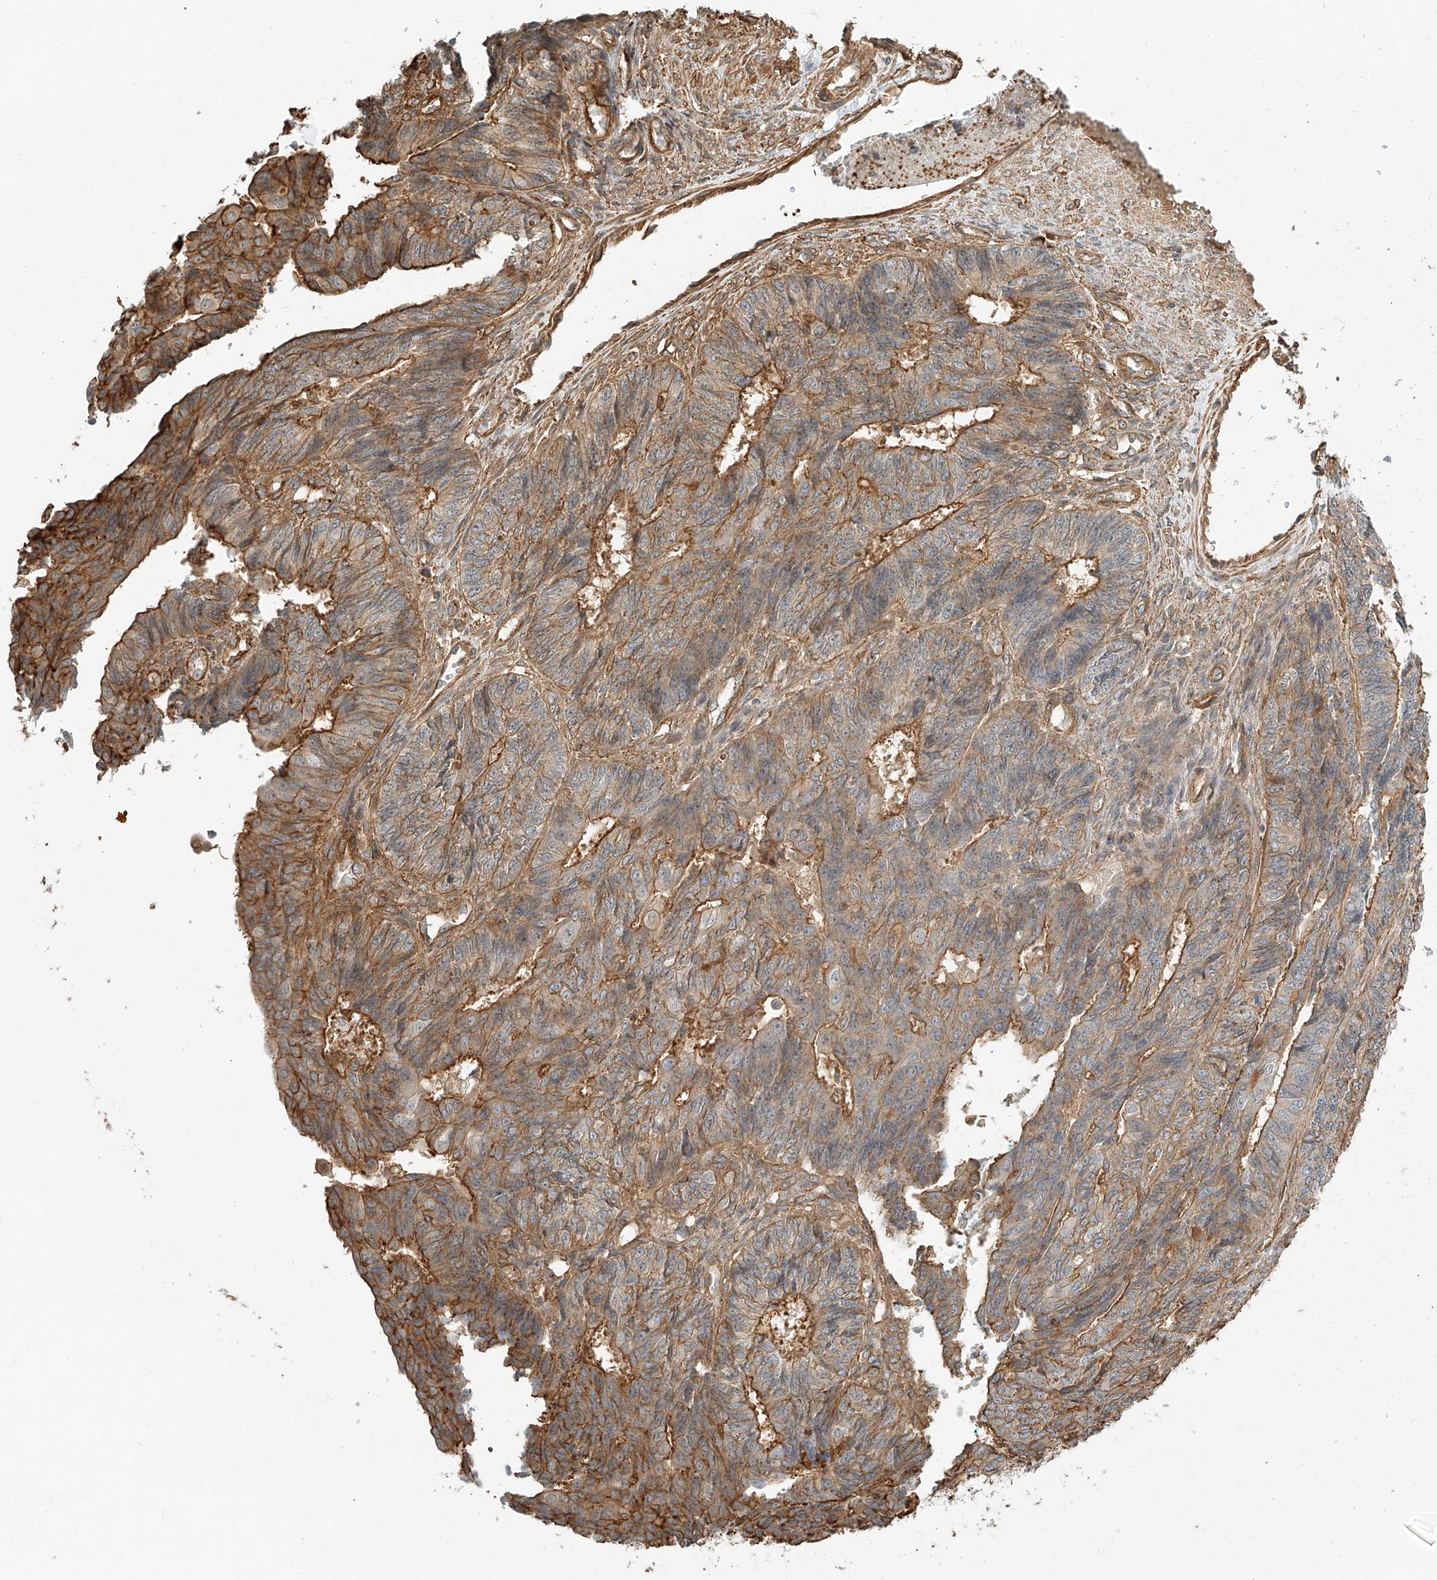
{"staining": {"intensity": "moderate", "quantity": ">75%", "location": "cytoplasmic/membranous"}, "tissue": "endometrial cancer", "cell_type": "Tumor cells", "image_type": "cancer", "snomed": [{"axis": "morphology", "description": "Adenocarcinoma, NOS"}, {"axis": "topography", "description": "Endometrium"}], "caption": "About >75% of tumor cells in human endometrial adenocarcinoma show moderate cytoplasmic/membranous protein expression as visualized by brown immunohistochemical staining.", "gene": "CSMD3", "patient": {"sex": "female", "age": 32}}